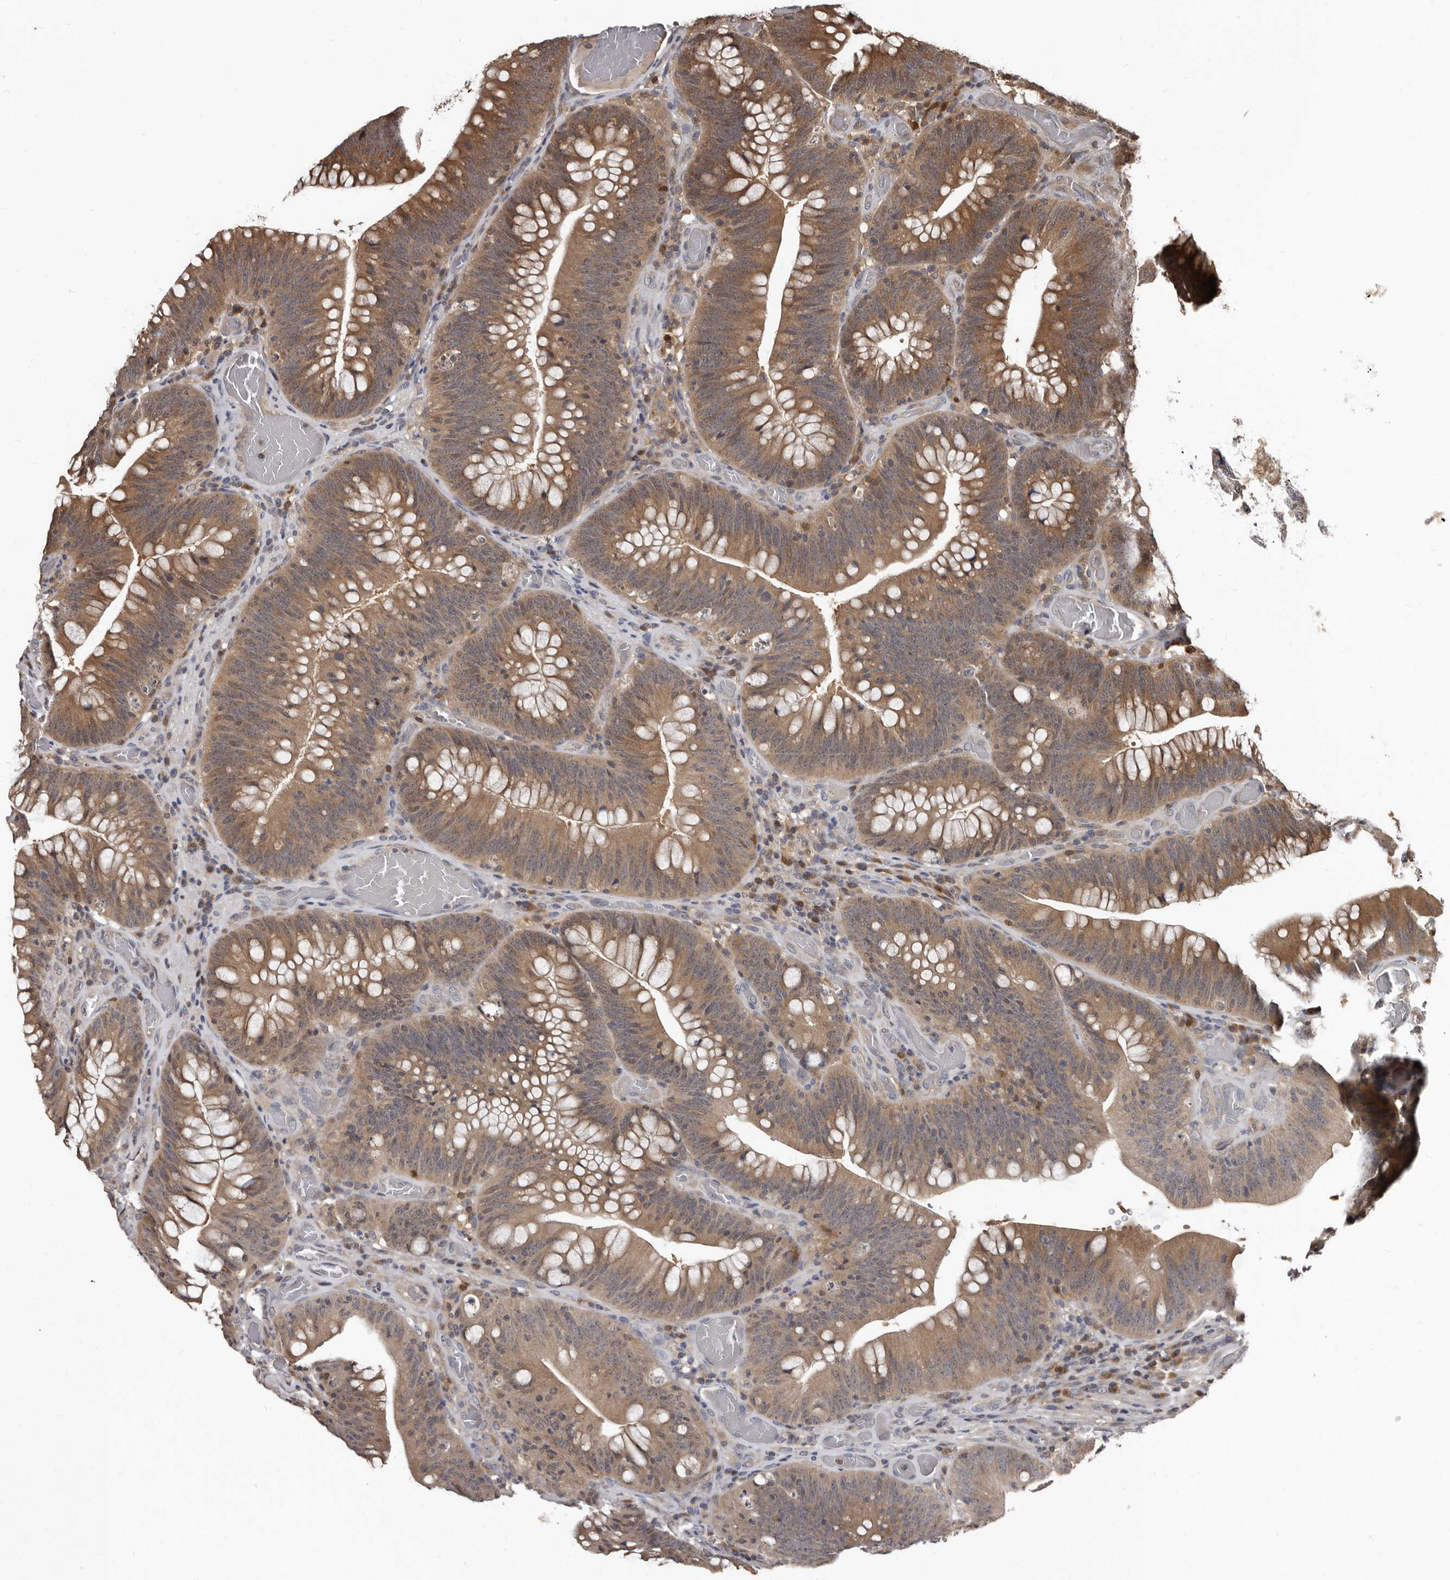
{"staining": {"intensity": "moderate", "quantity": ">75%", "location": "cytoplasmic/membranous"}, "tissue": "colorectal cancer", "cell_type": "Tumor cells", "image_type": "cancer", "snomed": [{"axis": "morphology", "description": "Normal tissue, NOS"}, {"axis": "topography", "description": "Colon"}], "caption": "Colorectal cancer stained for a protein demonstrates moderate cytoplasmic/membranous positivity in tumor cells.", "gene": "PMVK", "patient": {"sex": "female", "age": 82}}